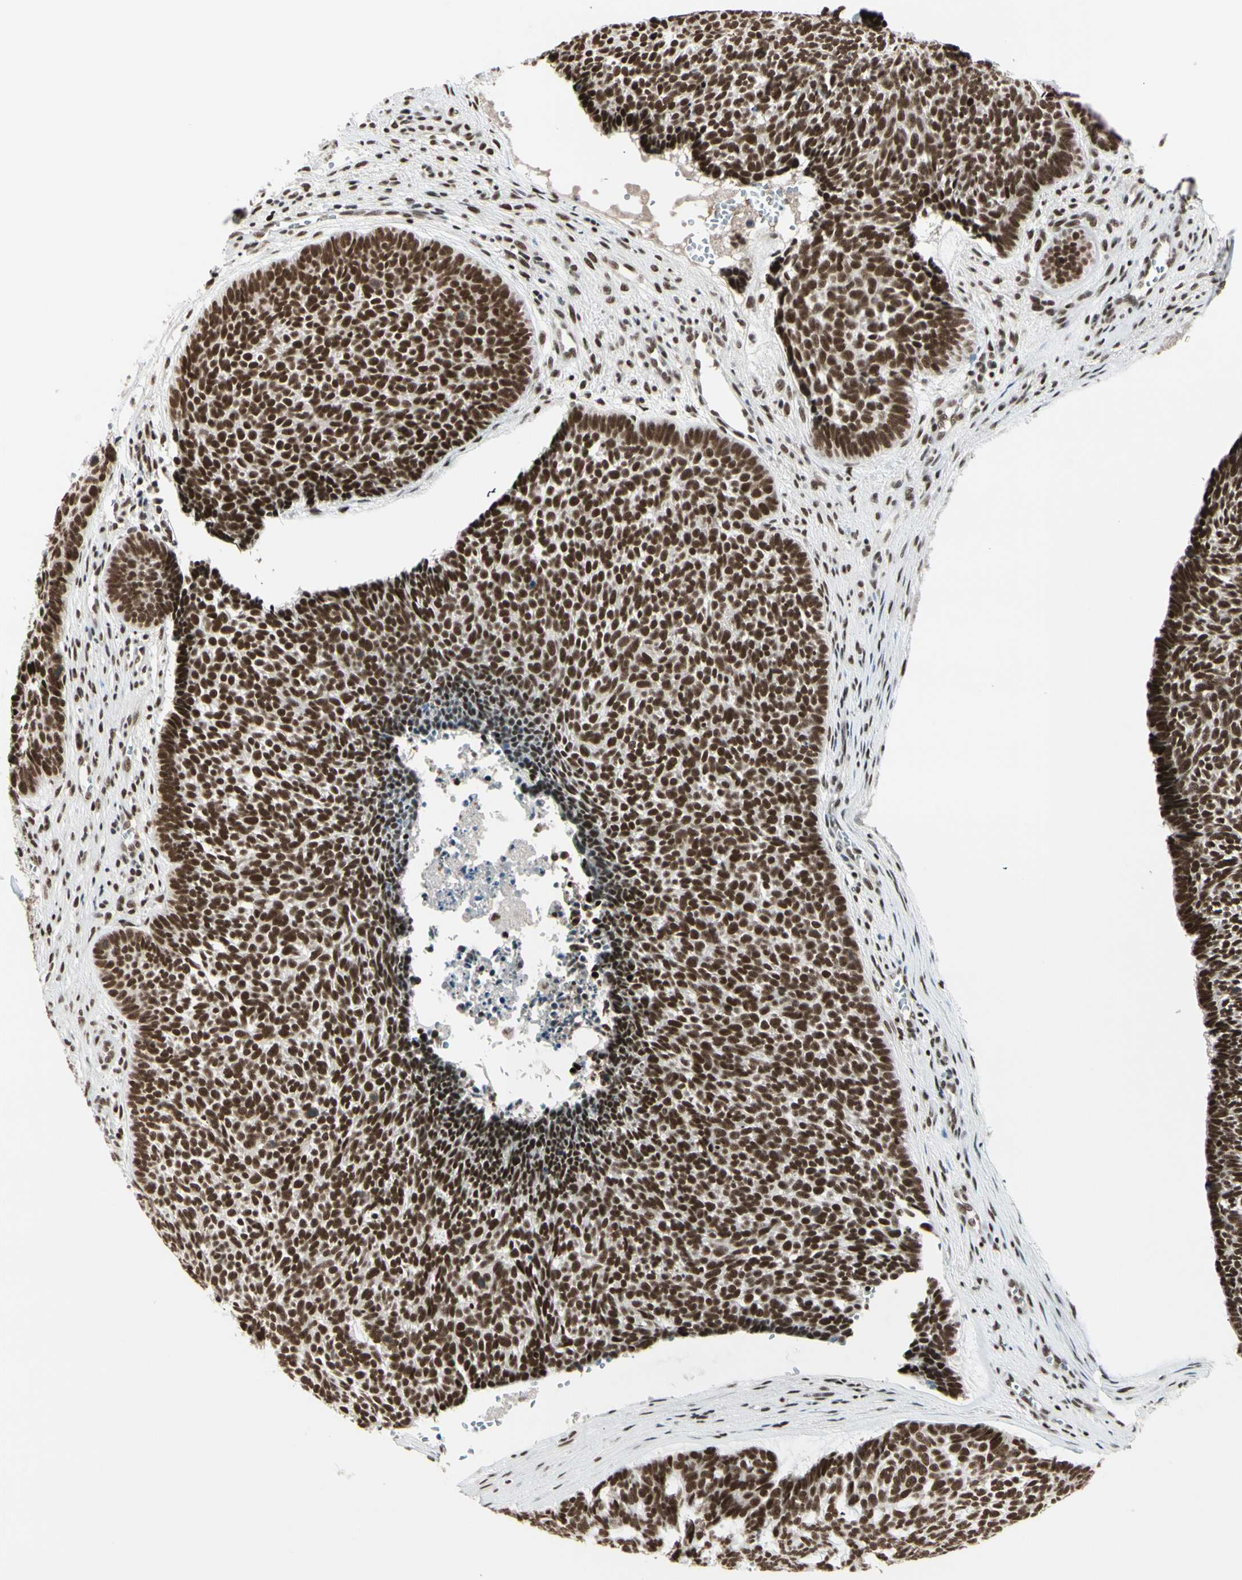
{"staining": {"intensity": "strong", "quantity": ">75%", "location": "nuclear"}, "tissue": "skin cancer", "cell_type": "Tumor cells", "image_type": "cancer", "snomed": [{"axis": "morphology", "description": "Basal cell carcinoma"}, {"axis": "topography", "description": "Skin"}], "caption": "Basal cell carcinoma (skin) stained with IHC shows strong nuclear staining in about >75% of tumor cells.", "gene": "CHAMP1", "patient": {"sex": "male", "age": 84}}